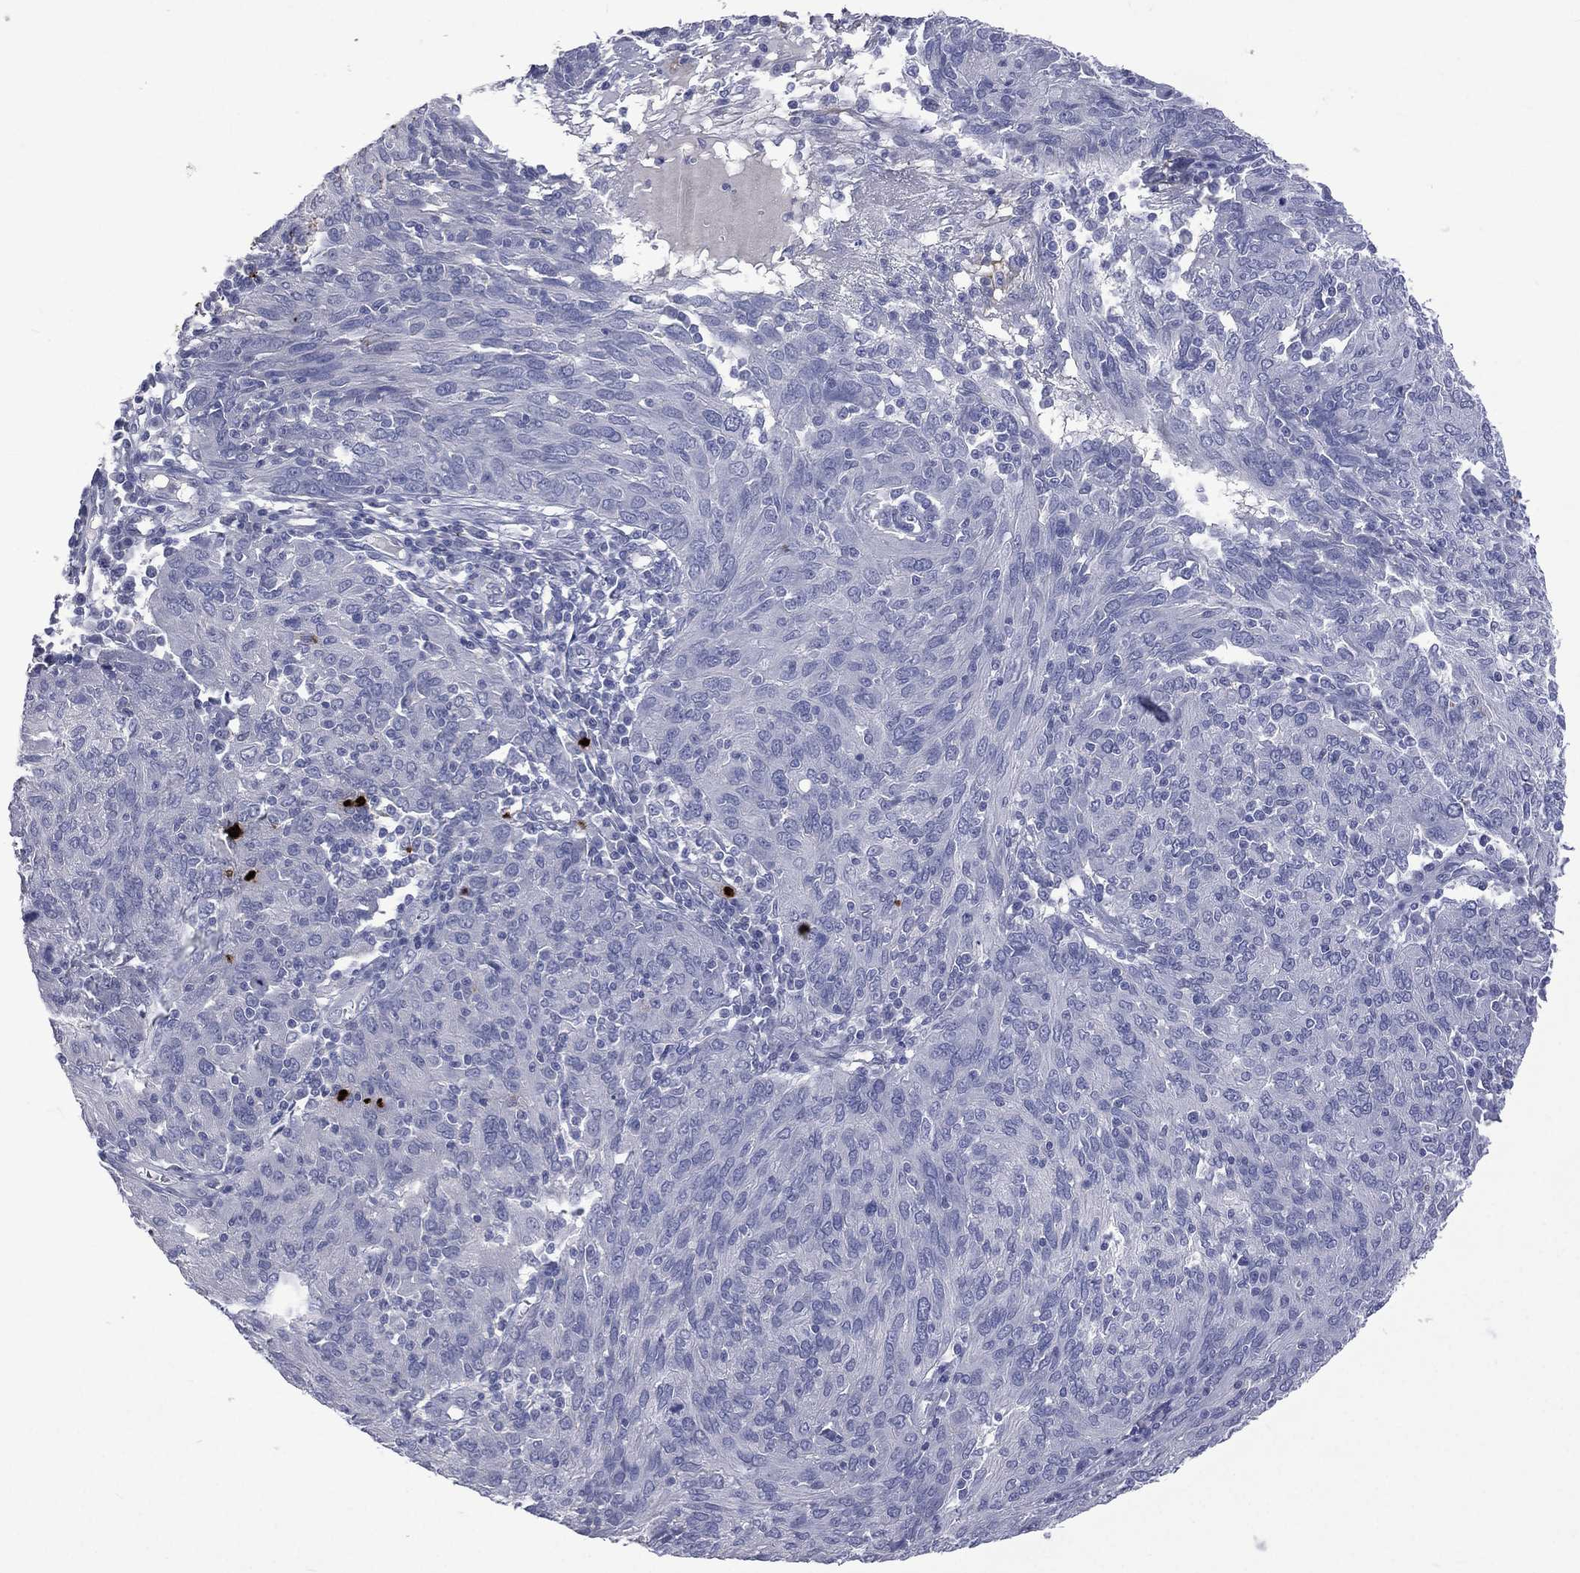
{"staining": {"intensity": "negative", "quantity": "none", "location": "none"}, "tissue": "ovarian cancer", "cell_type": "Tumor cells", "image_type": "cancer", "snomed": [{"axis": "morphology", "description": "Carcinoma, endometroid"}, {"axis": "topography", "description": "Ovary"}], "caption": "Ovarian endometroid carcinoma was stained to show a protein in brown. There is no significant positivity in tumor cells. The staining is performed using DAB (3,3'-diaminobenzidine) brown chromogen with nuclei counter-stained in using hematoxylin.", "gene": "ELANE", "patient": {"sex": "female", "age": 50}}